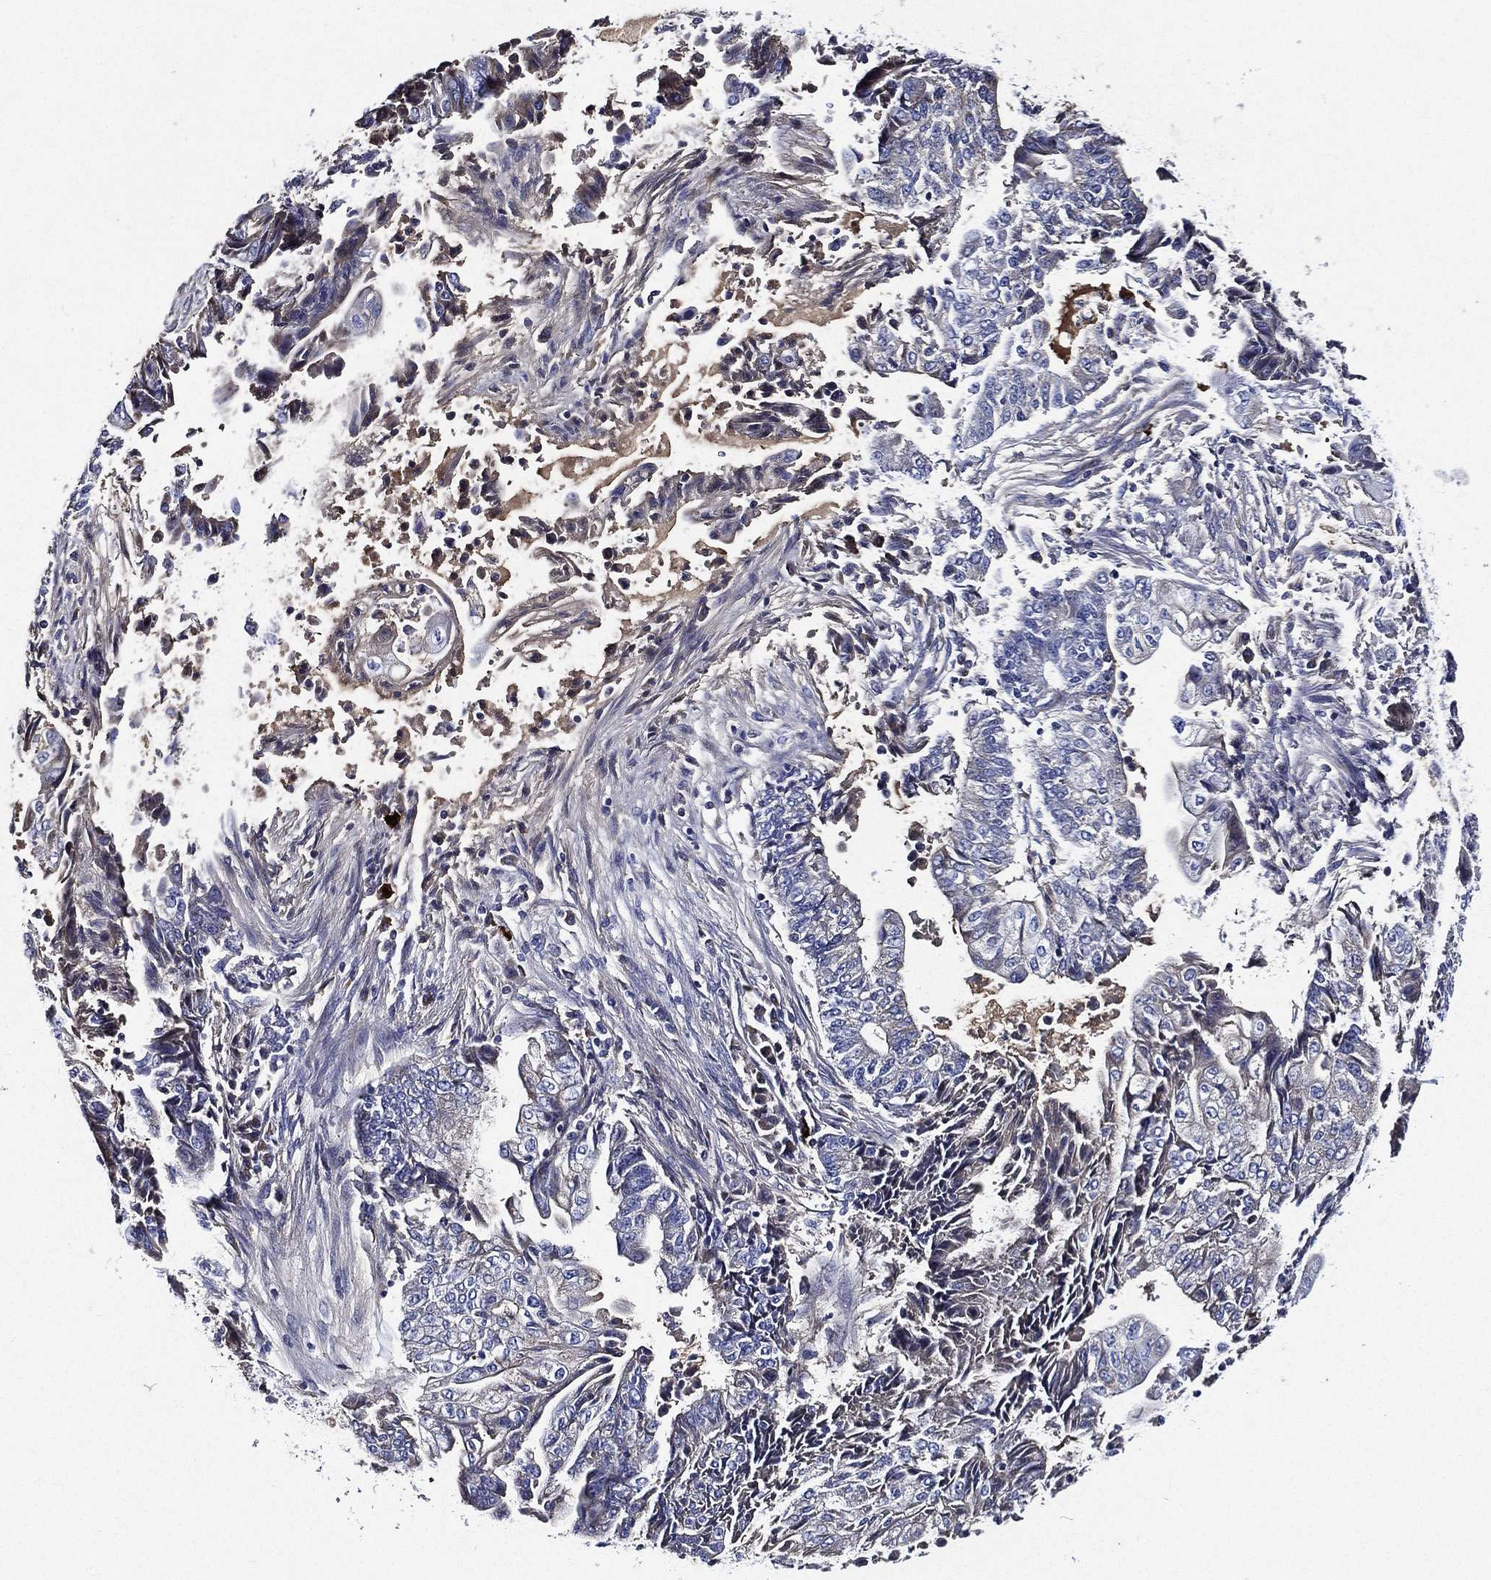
{"staining": {"intensity": "negative", "quantity": "none", "location": "none"}, "tissue": "endometrial cancer", "cell_type": "Tumor cells", "image_type": "cancer", "snomed": [{"axis": "morphology", "description": "Adenocarcinoma, NOS"}, {"axis": "topography", "description": "Uterus"}, {"axis": "topography", "description": "Endometrium"}], "caption": "The image exhibits no staining of tumor cells in endometrial cancer (adenocarcinoma).", "gene": "TMPRSS11D", "patient": {"sex": "female", "age": 54}}